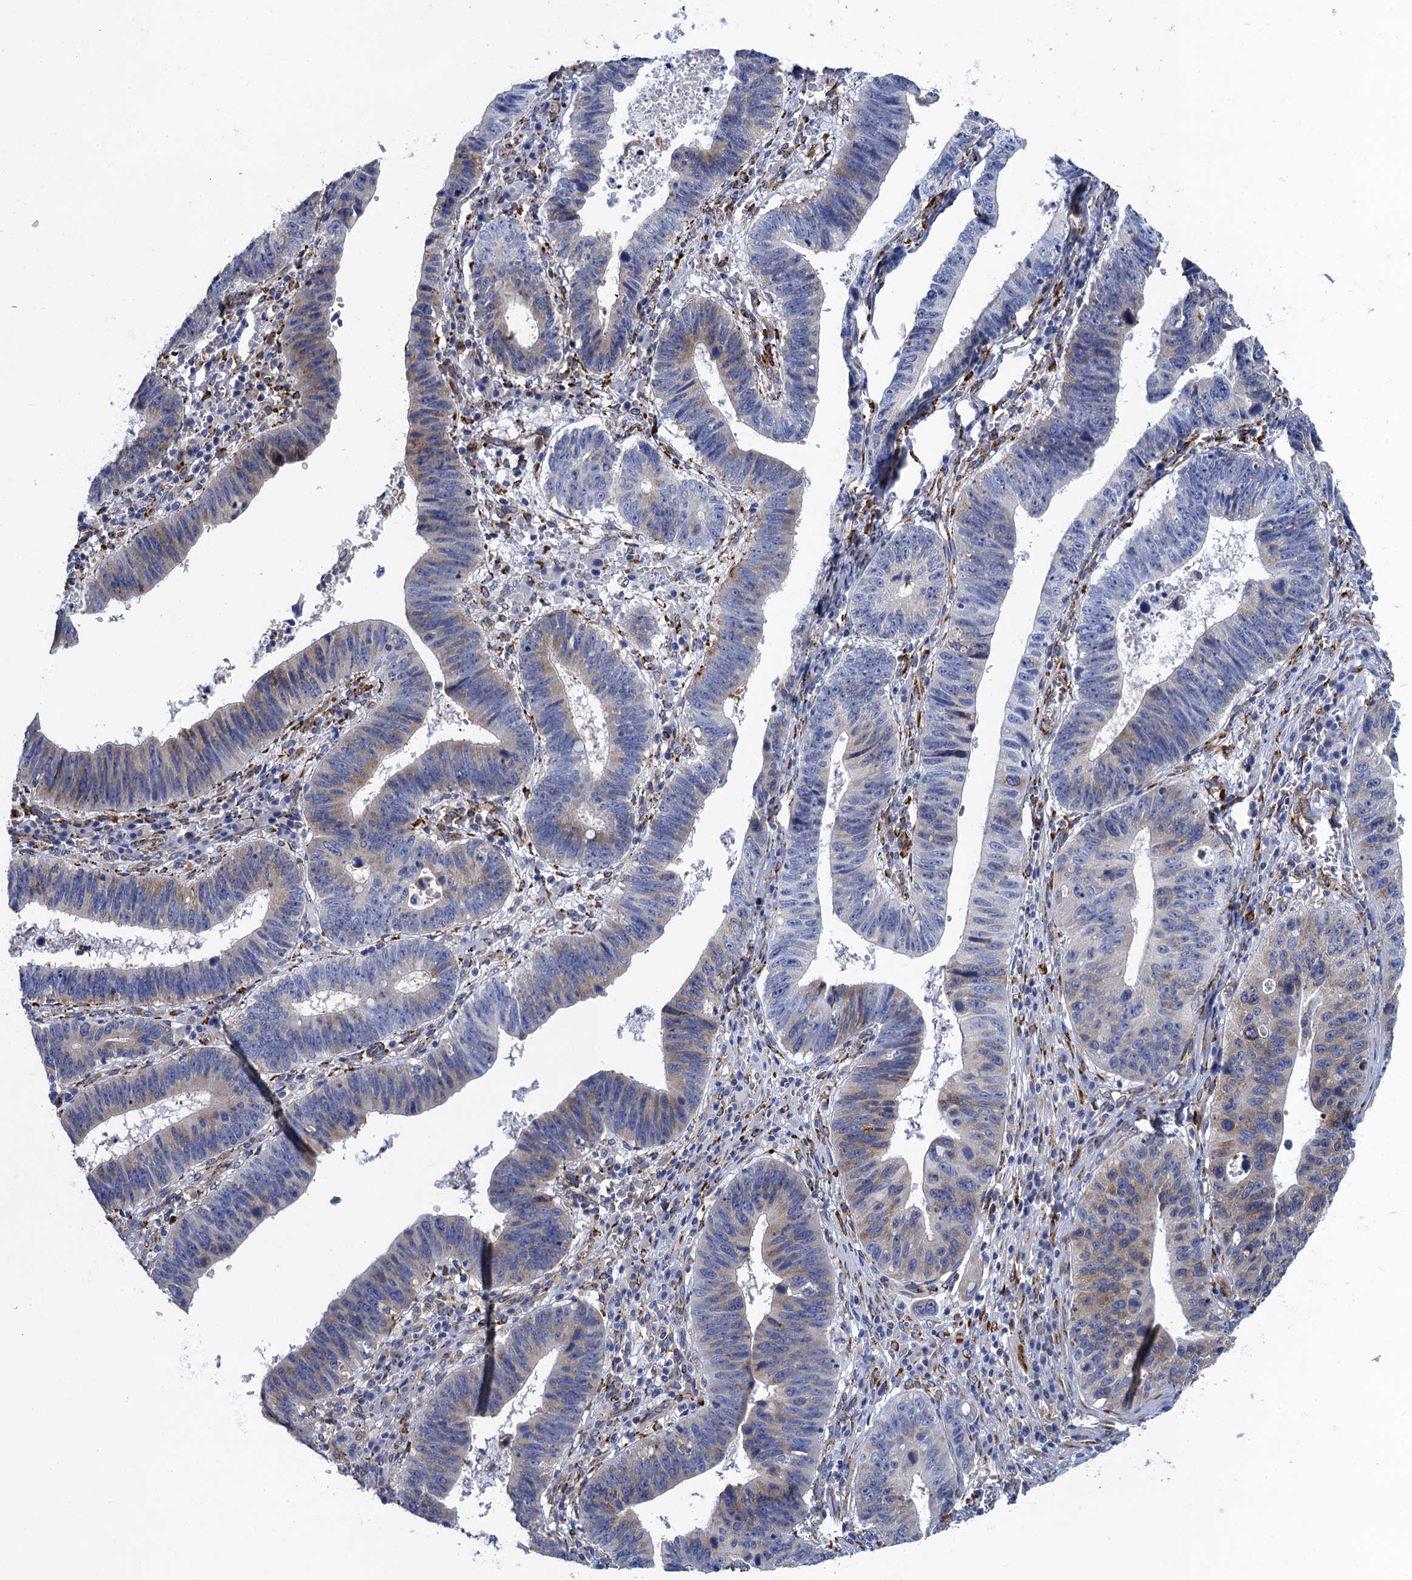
{"staining": {"intensity": "weak", "quantity": "<25%", "location": "cytoplasmic/membranous"}, "tissue": "stomach cancer", "cell_type": "Tumor cells", "image_type": "cancer", "snomed": [{"axis": "morphology", "description": "Adenocarcinoma, NOS"}, {"axis": "topography", "description": "Stomach"}], "caption": "Stomach adenocarcinoma stained for a protein using IHC reveals no positivity tumor cells.", "gene": "POGLUT3", "patient": {"sex": "male", "age": 59}}